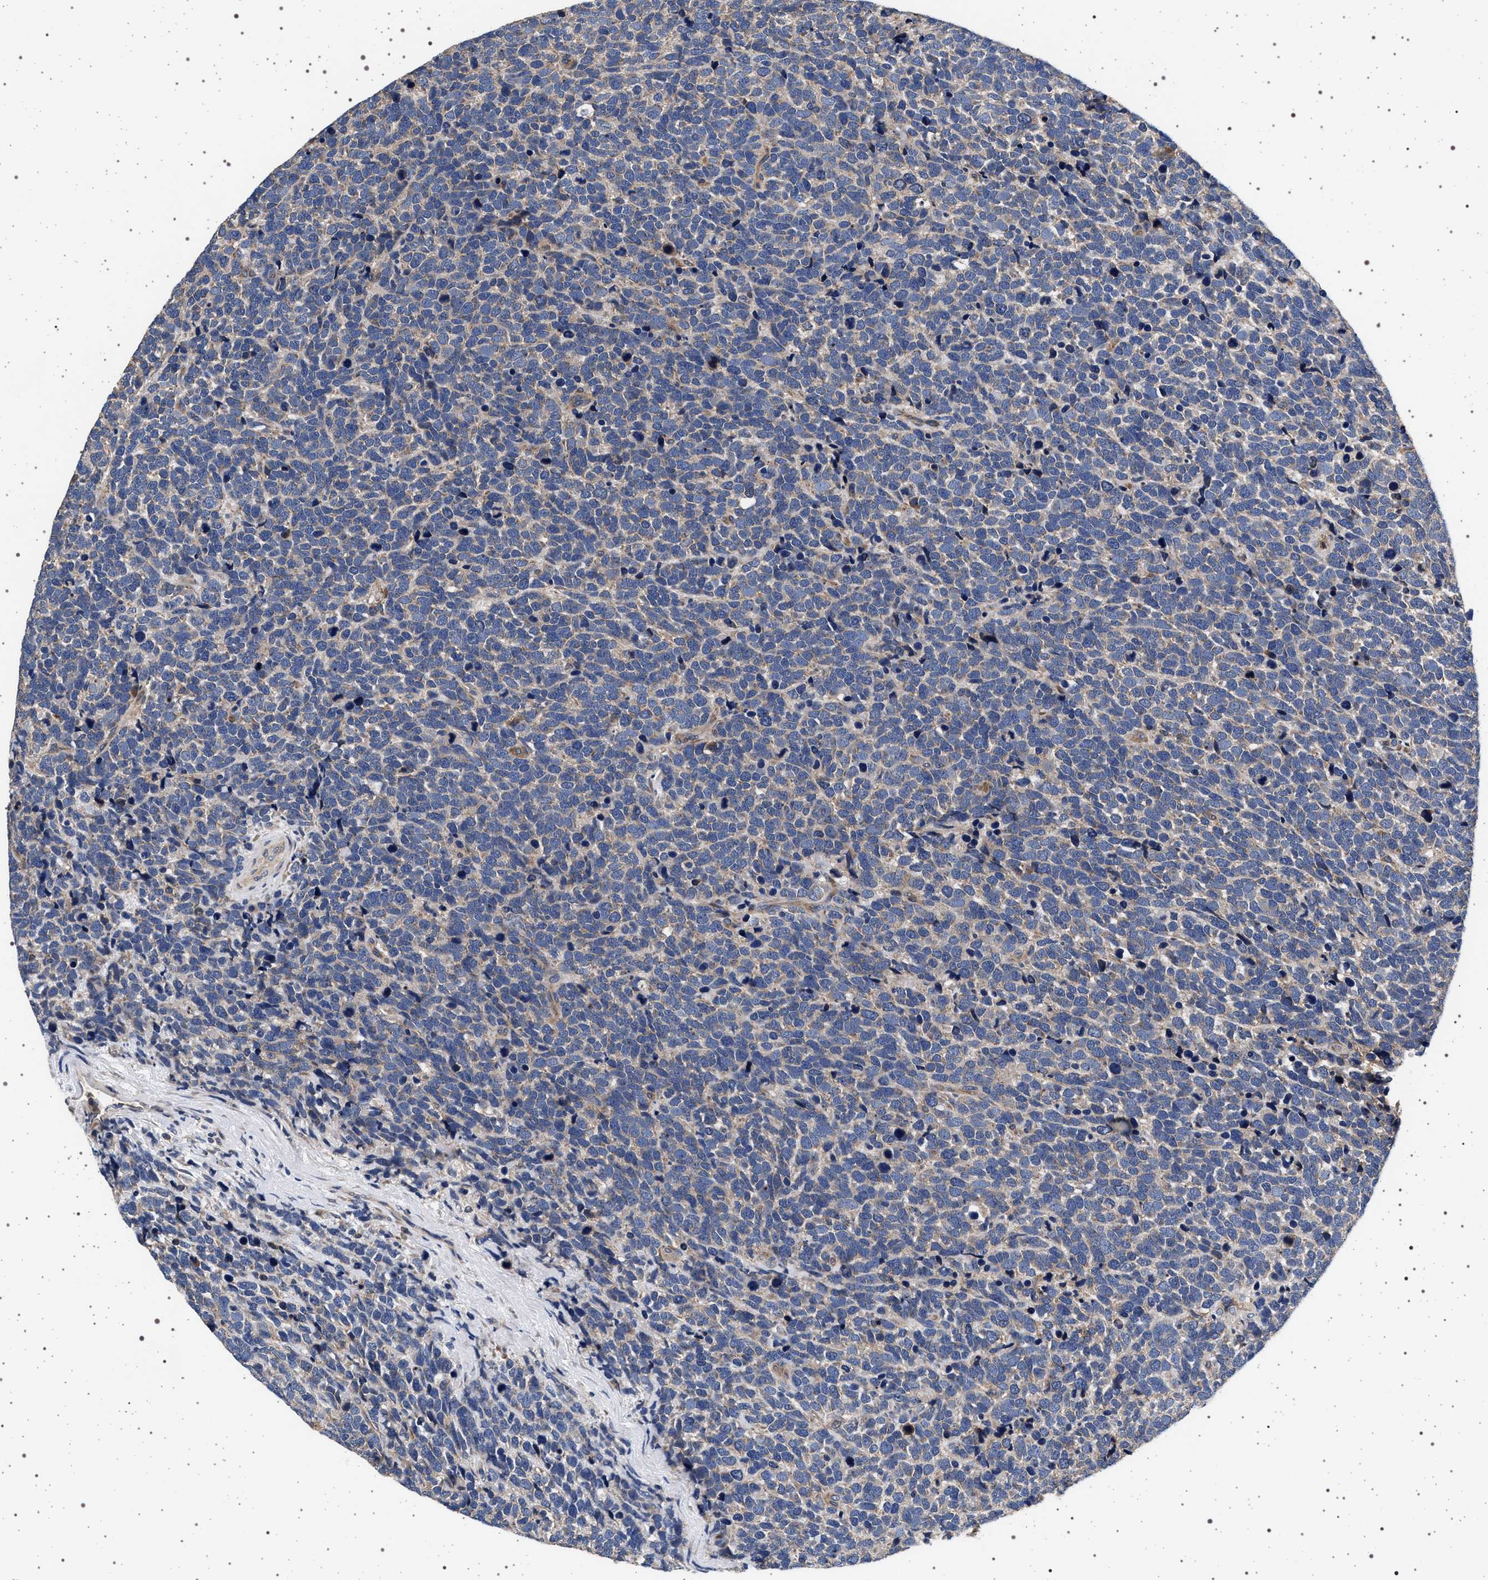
{"staining": {"intensity": "negative", "quantity": "none", "location": "none"}, "tissue": "urothelial cancer", "cell_type": "Tumor cells", "image_type": "cancer", "snomed": [{"axis": "morphology", "description": "Urothelial carcinoma, High grade"}, {"axis": "topography", "description": "Urinary bladder"}], "caption": "A histopathology image of urothelial carcinoma (high-grade) stained for a protein reveals no brown staining in tumor cells.", "gene": "MAP3K2", "patient": {"sex": "female", "age": 82}}